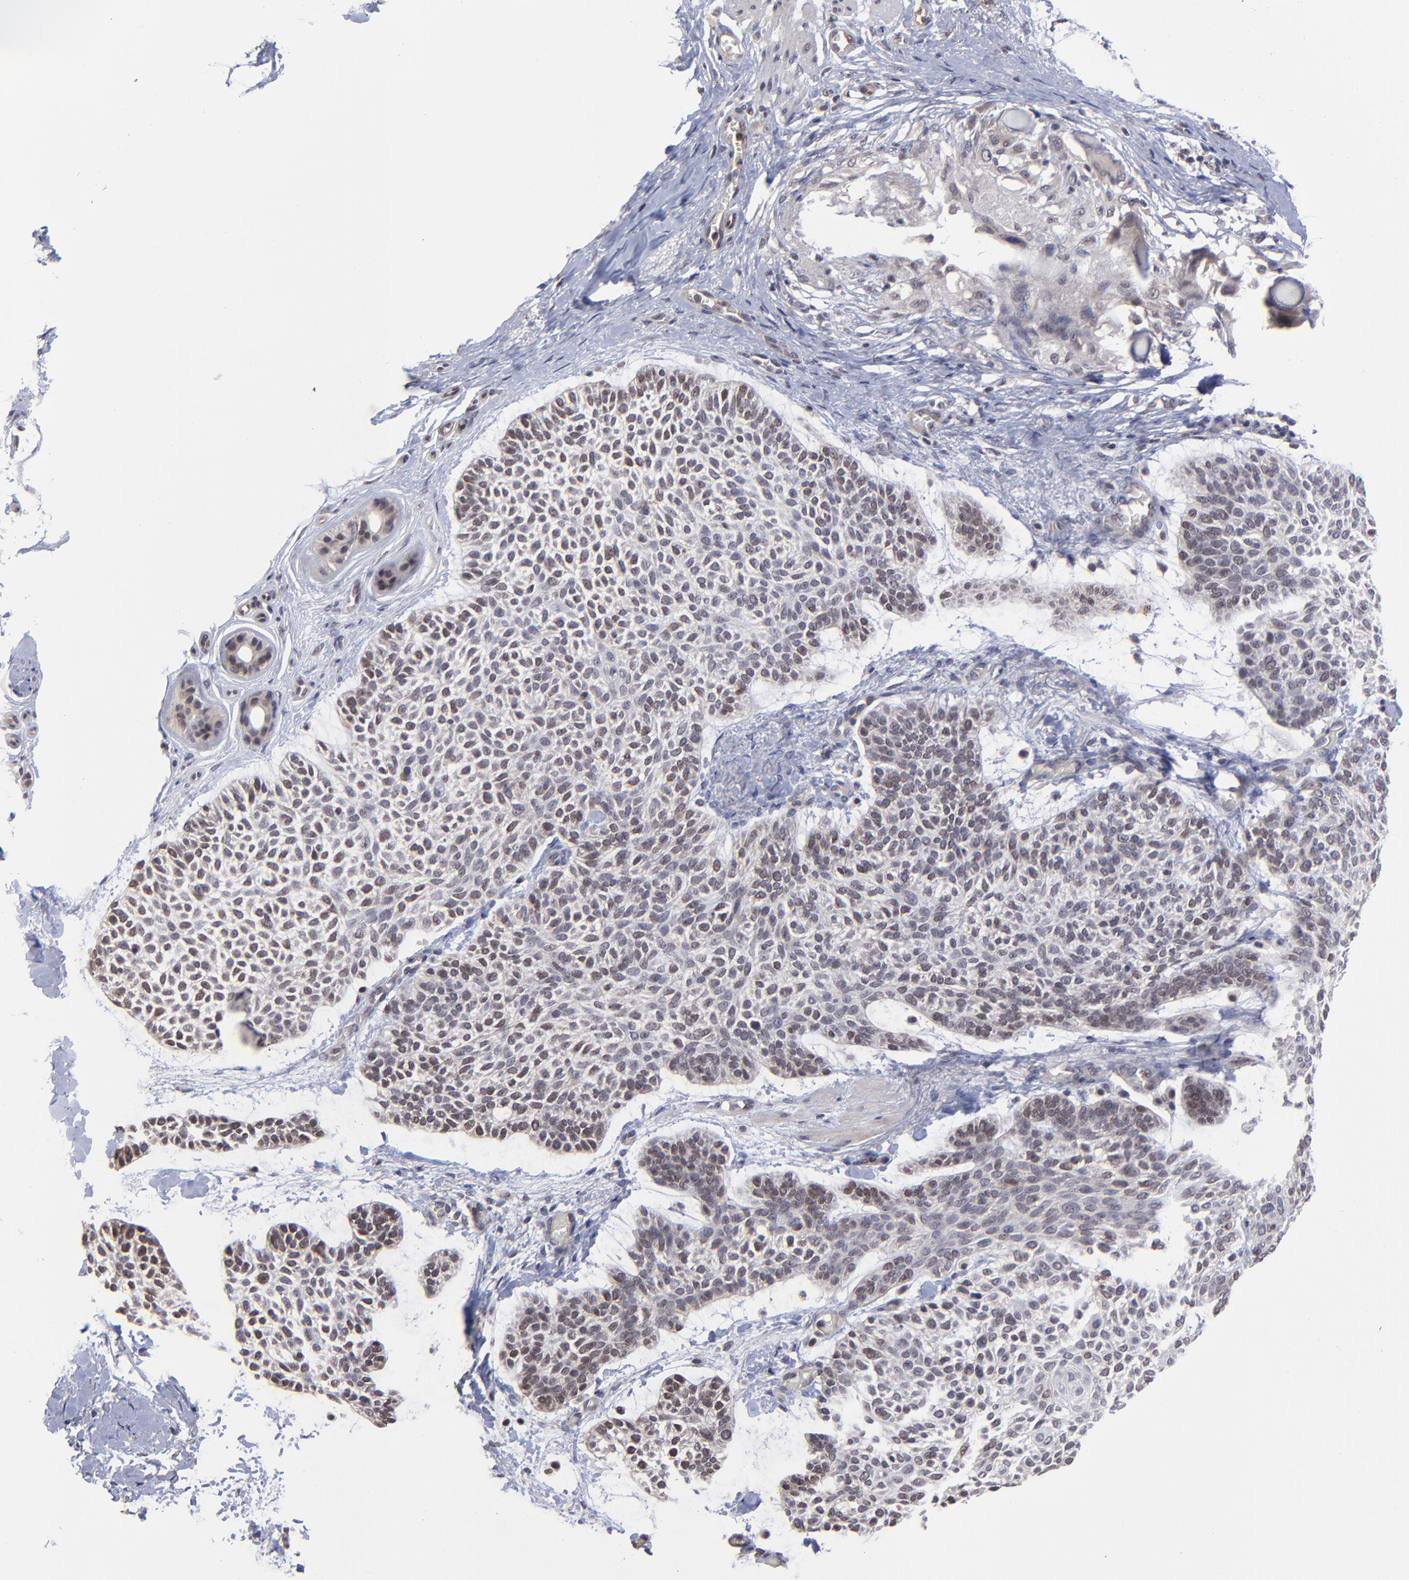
{"staining": {"intensity": "weak", "quantity": "<25%", "location": "nuclear"}, "tissue": "skin cancer", "cell_type": "Tumor cells", "image_type": "cancer", "snomed": [{"axis": "morphology", "description": "Normal tissue, NOS"}, {"axis": "morphology", "description": "Basal cell carcinoma"}, {"axis": "topography", "description": "Skin"}], "caption": "Tumor cells show no significant expression in basal cell carcinoma (skin).", "gene": "ZNF419", "patient": {"sex": "female", "age": 70}}